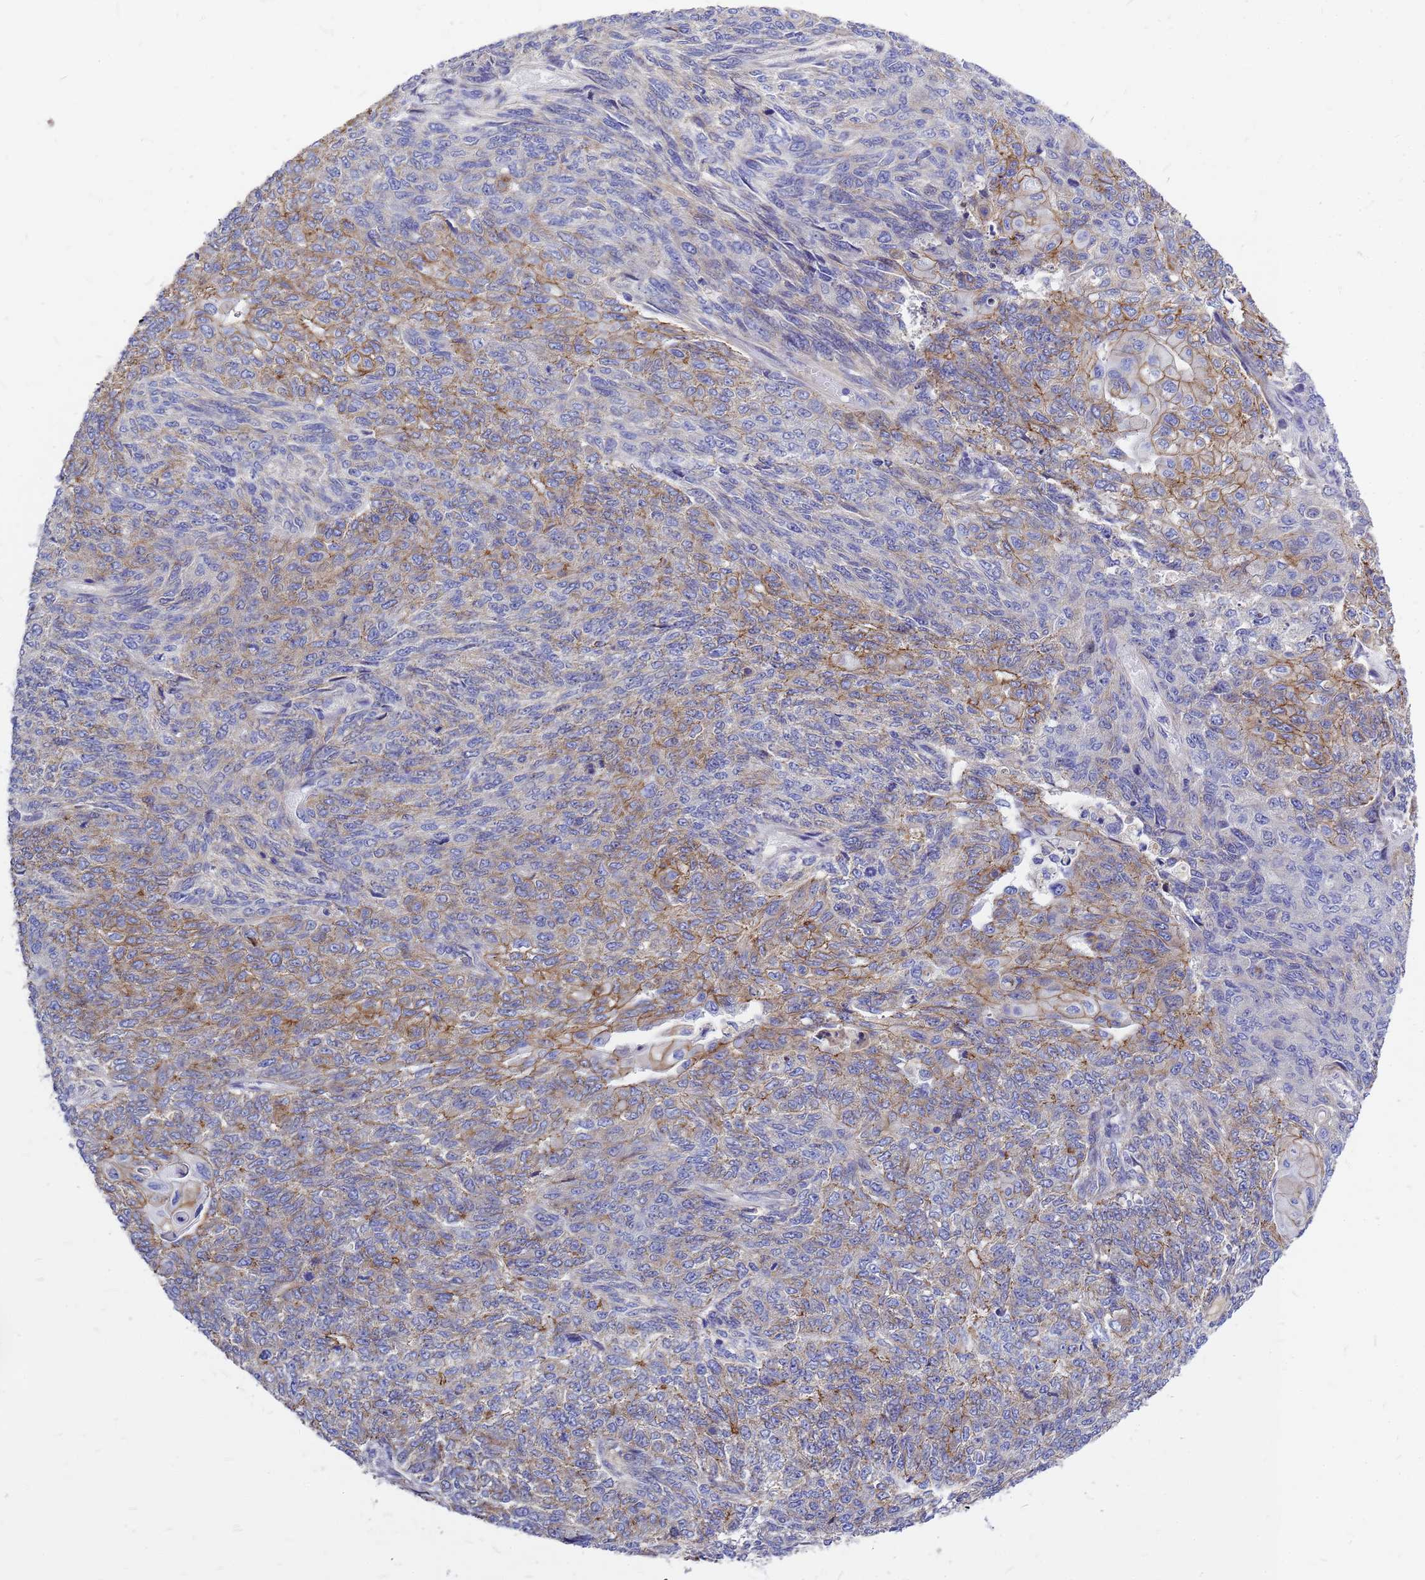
{"staining": {"intensity": "moderate", "quantity": "25%-75%", "location": "cytoplasmic/membranous"}, "tissue": "endometrial cancer", "cell_type": "Tumor cells", "image_type": "cancer", "snomed": [{"axis": "morphology", "description": "Adenocarcinoma, NOS"}, {"axis": "topography", "description": "Endometrium"}], "caption": "Protein positivity by immunohistochemistry (IHC) demonstrates moderate cytoplasmic/membranous expression in about 25%-75% of tumor cells in endometrial adenocarcinoma.", "gene": "FBXW5", "patient": {"sex": "female", "age": 32}}